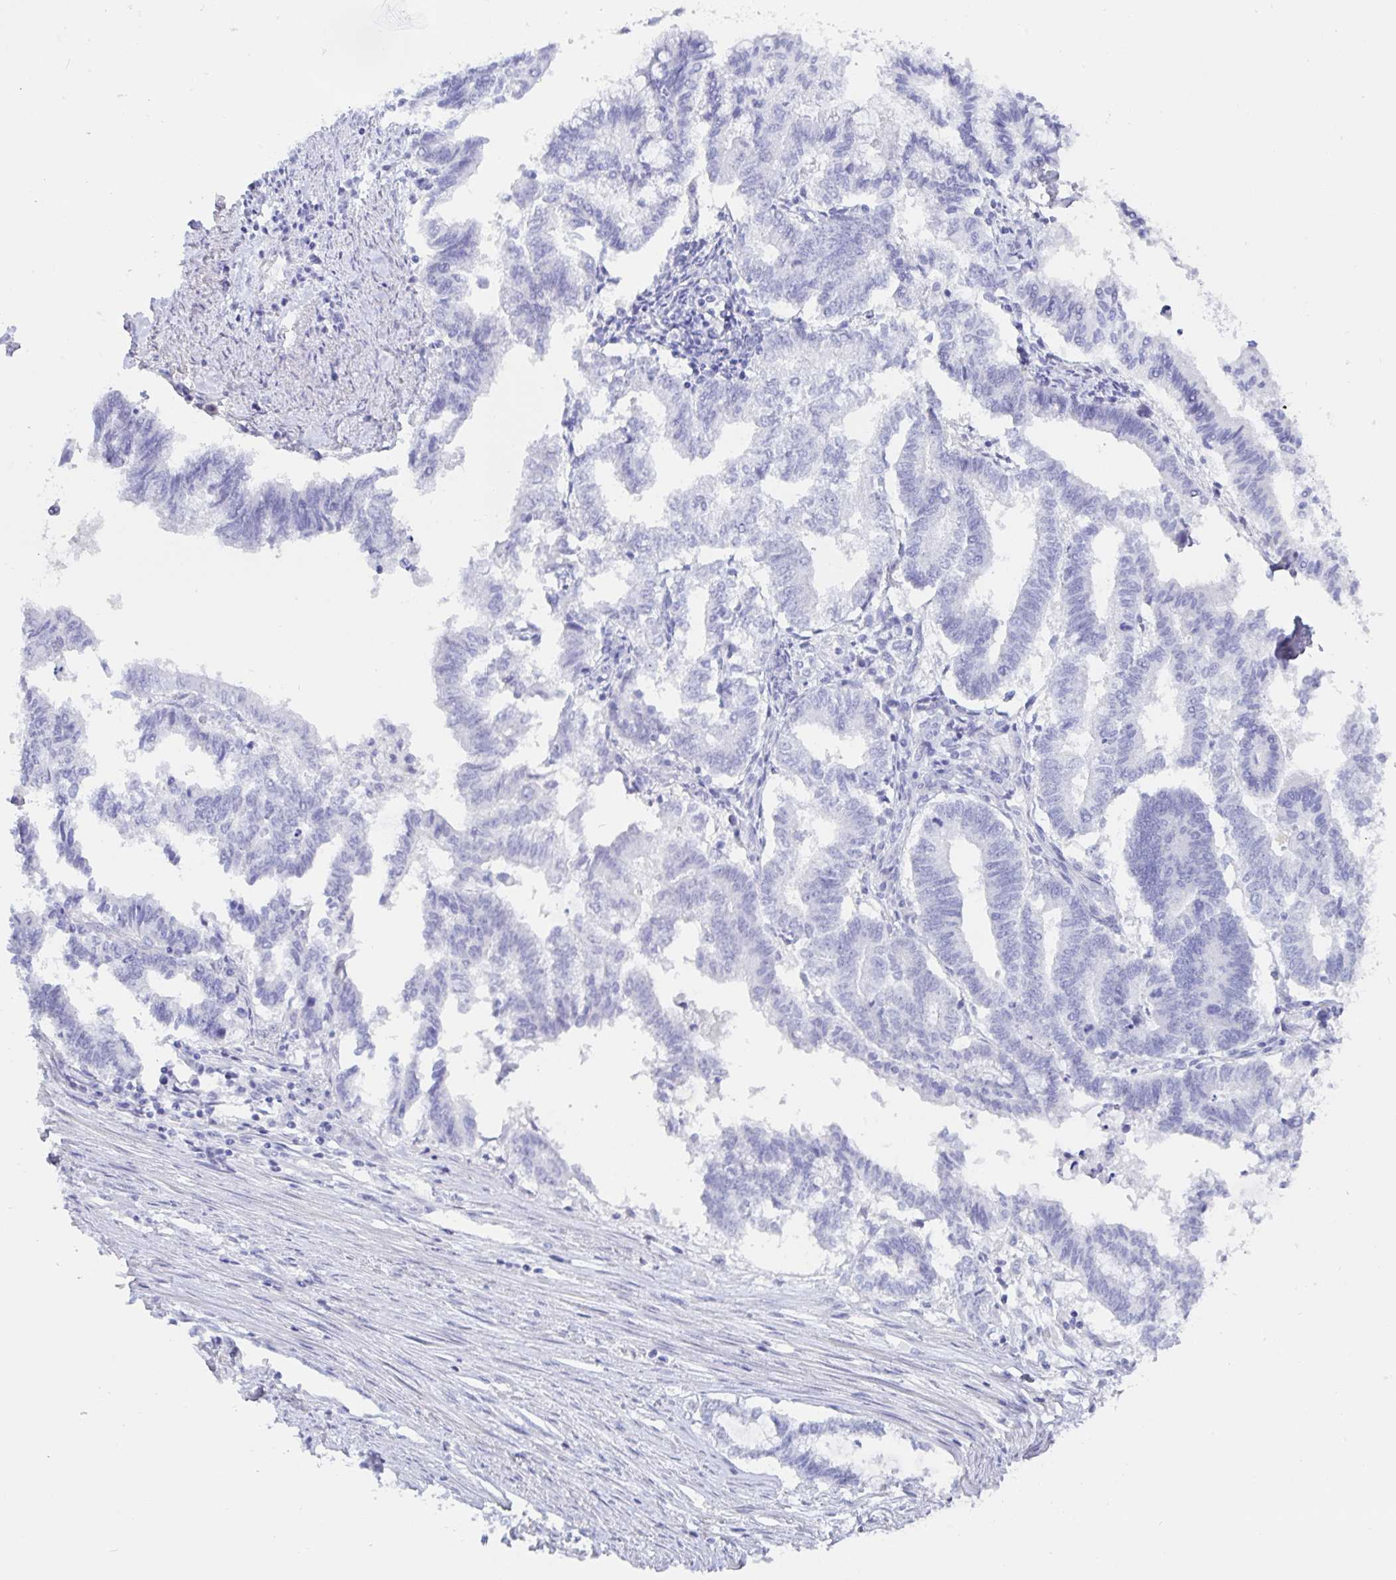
{"staining": {"intensity": "negative", "quantity": "none", "location": "none"}, "tissue": "endometrial cancer", "cell_type": "Tumor cells", "image_type": "cancer", "snomed": [{"axis": "morphology", "description": "Adenocarcinoma, NOS"}, {"axis": "topography", "description": "Endometrium"}], "caption": "IHC image of human adenocarcinoma (endometrial) stained for a protein (brown), which shows no staining in tumor cells.", "gene": "KCNH6", "patient": {"sex": "female", "age": 79}}